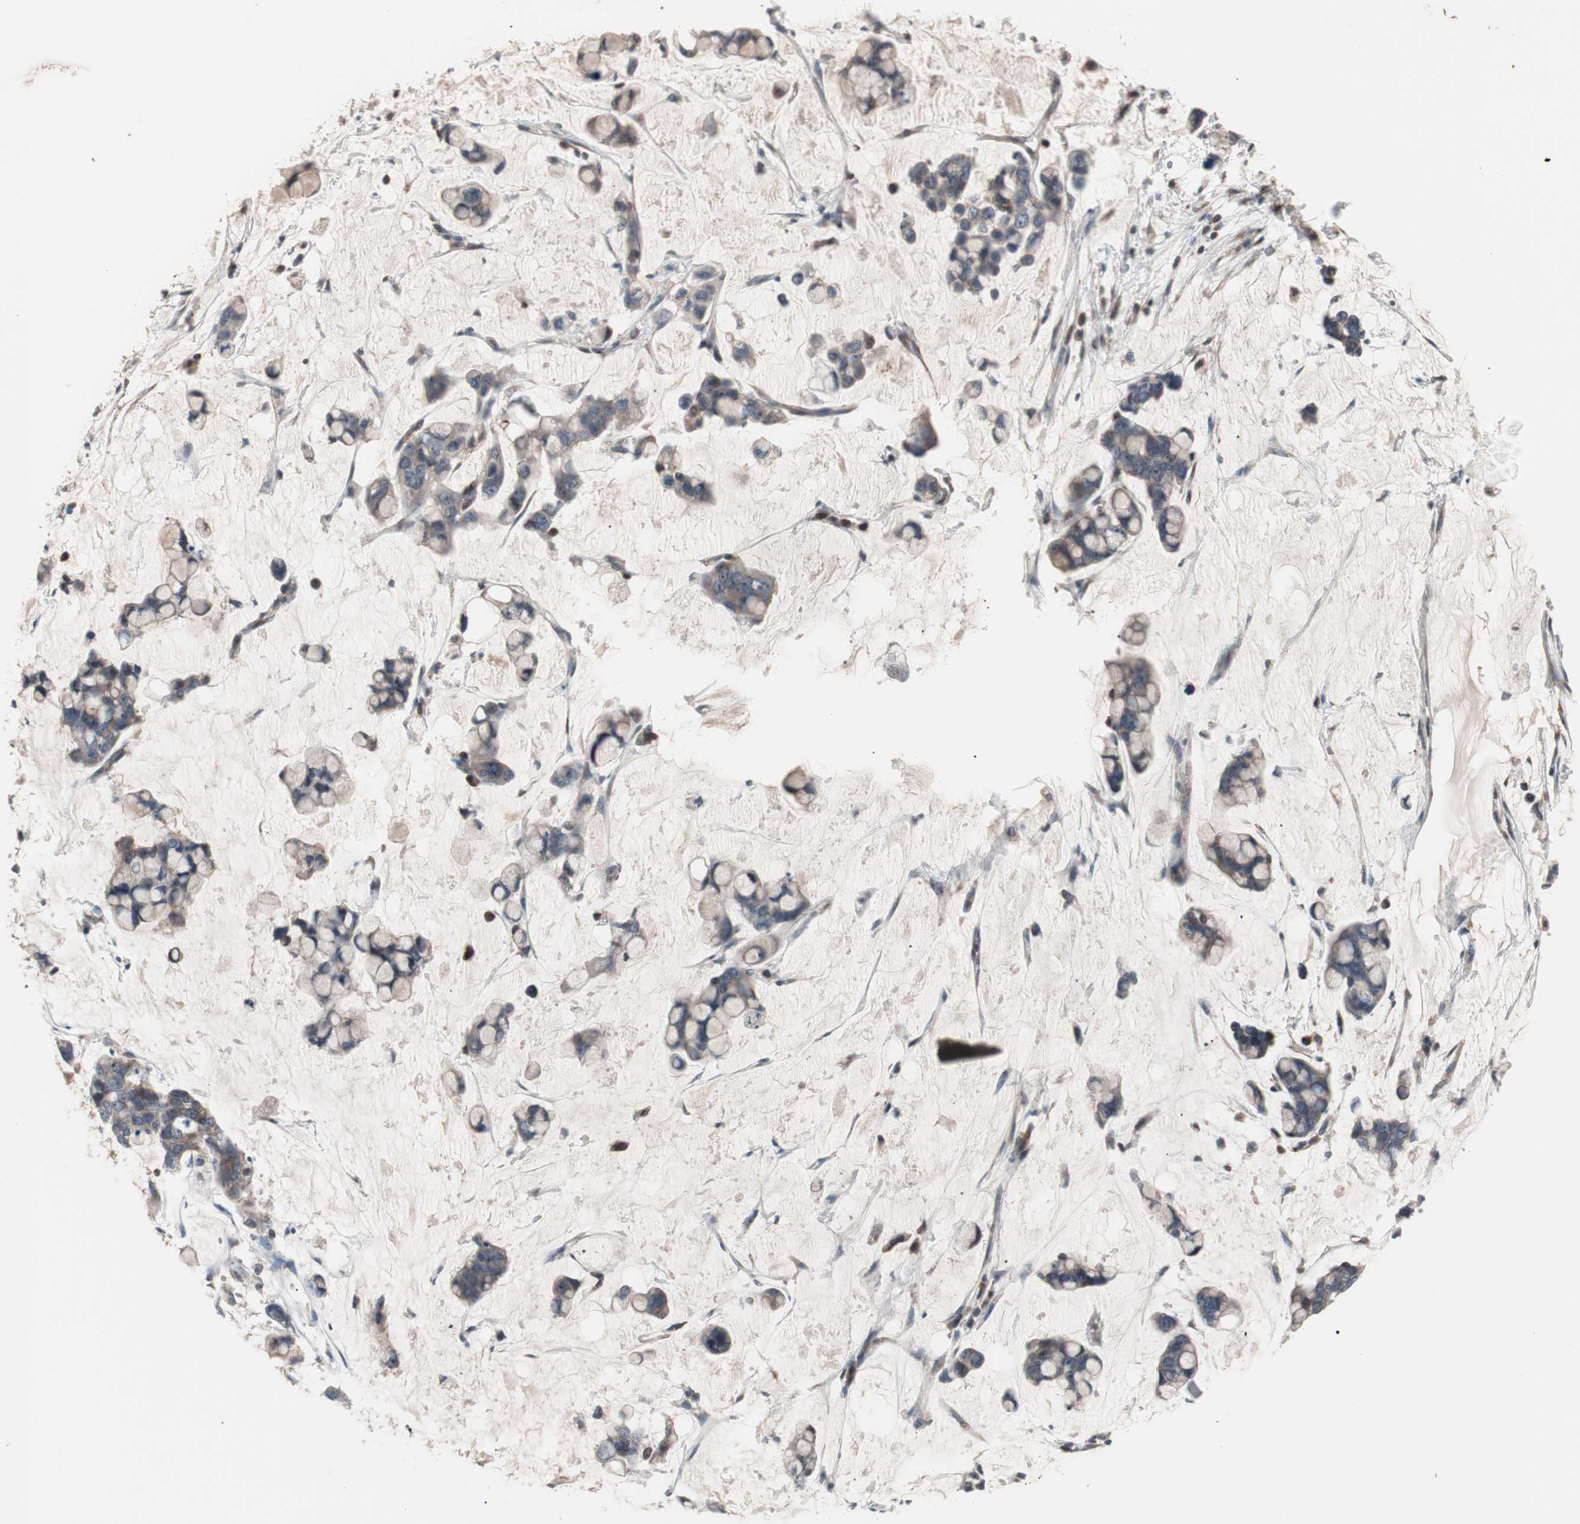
{"staining": {"intensity": "weak", "quantity": "<25%", "location": "cytoplasmic/membranous"}, "tissue": "stomach cancer", "cell_type": "Tumor cells", "image_type": "cancer", "snomed": [{"axis": "morphology", "description": "Adenocarcinoma, NOS"}, {"axis": "topography", "description": "Stomach, lower"}], "caption": "An image of human stomach adenocarcinoma is negative for staining in tumor cells.", "gene": "IRS1", "patient": {"sex": "male", "age": 84}}